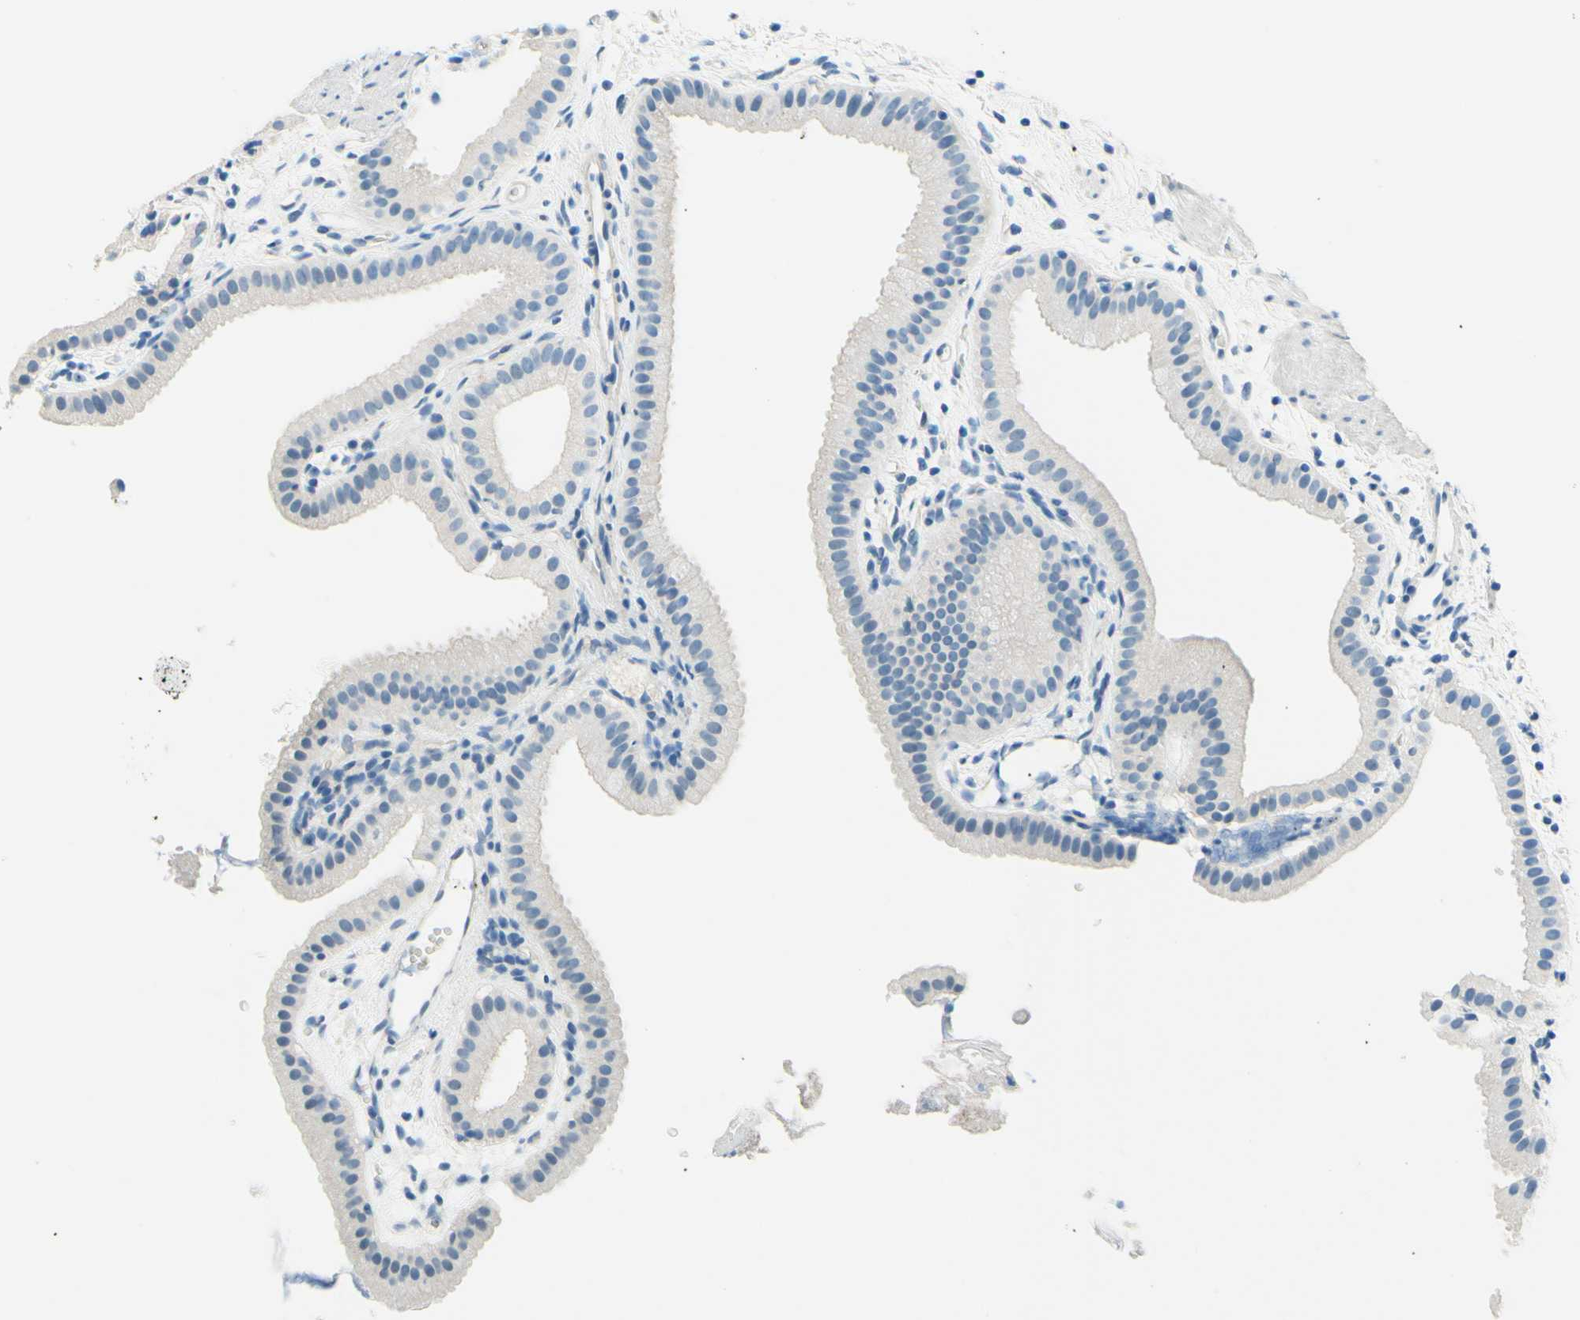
{"staining": {"intensity": "negative", "quantity": "none", "location": "none"}, "tissue": "gallbladder", "cell_type": "Glandular cells", "image_type": "normal", "snomed": [{"axis": "morphology", "description": "Normal tissue, NOS"}, {"axis": "topography", "description": "Gallbladder"}], "caption": "There is no significant expression in glandular cells of gallbladder. The staining is performed using DAB (3,3'-diaminobenzidine) brown chromogen with nuclei counter-stained in using hematoxylin.", "gene": "PASD1", "patient": {"sex": "female", "age": 64}}